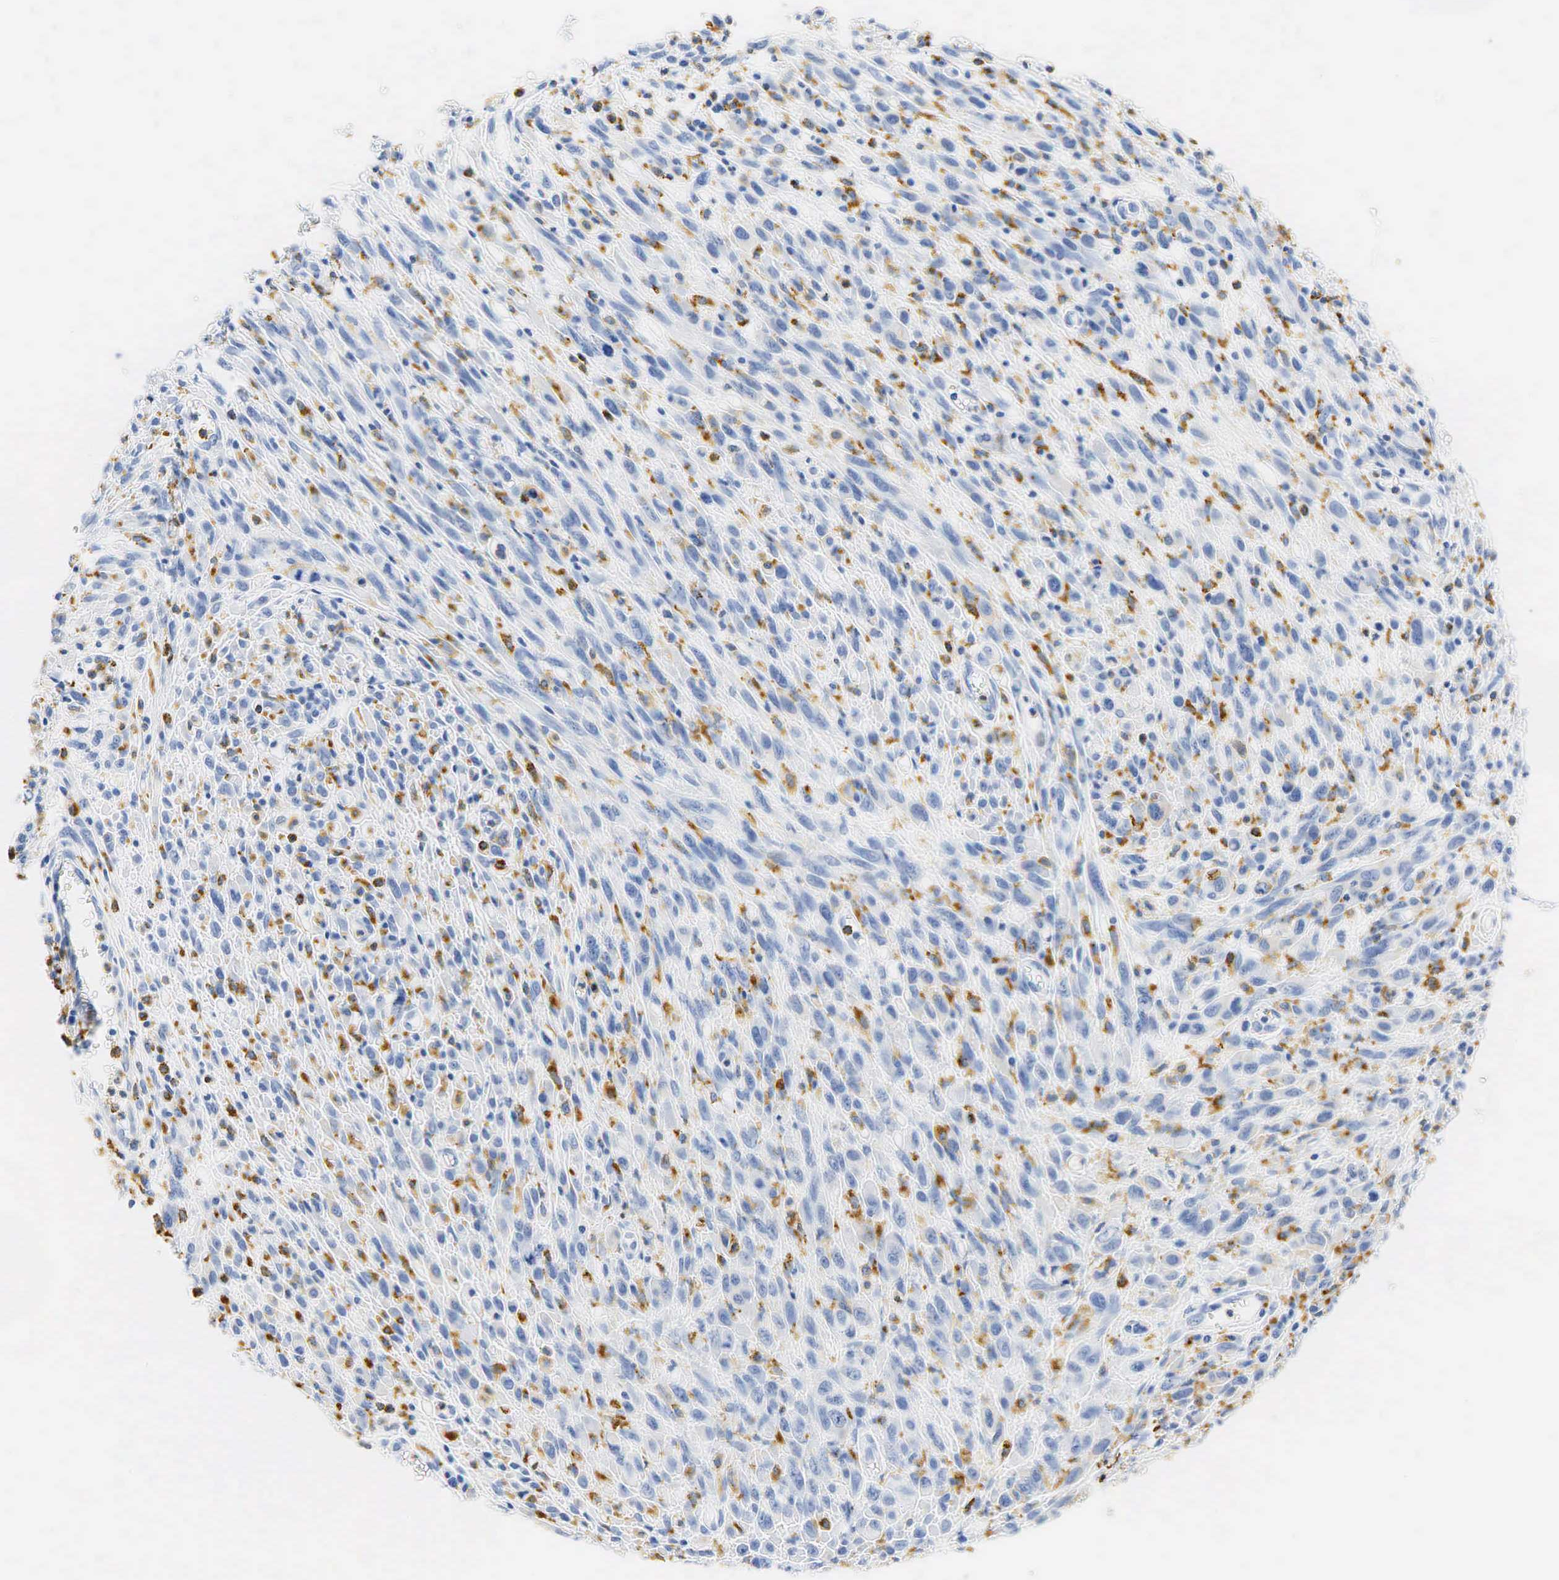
{"staining": {"intensity": "negative", "quantity": "none", "location": "none"}, "tissue": "melanoma", "cell_type": "Tumor cells", "image_type": "cancer", "snomed": [{"axis": "morphology", "description": "Malignant melanoma, NOS"}, {"axis": "topography", "description": "Skin"}], "caption": "Micrograph shows no protein expression in tumor cells of malignant melanoma tissue.", "gene": "CD68", "patient": {"sex": "male", "age": 51}}